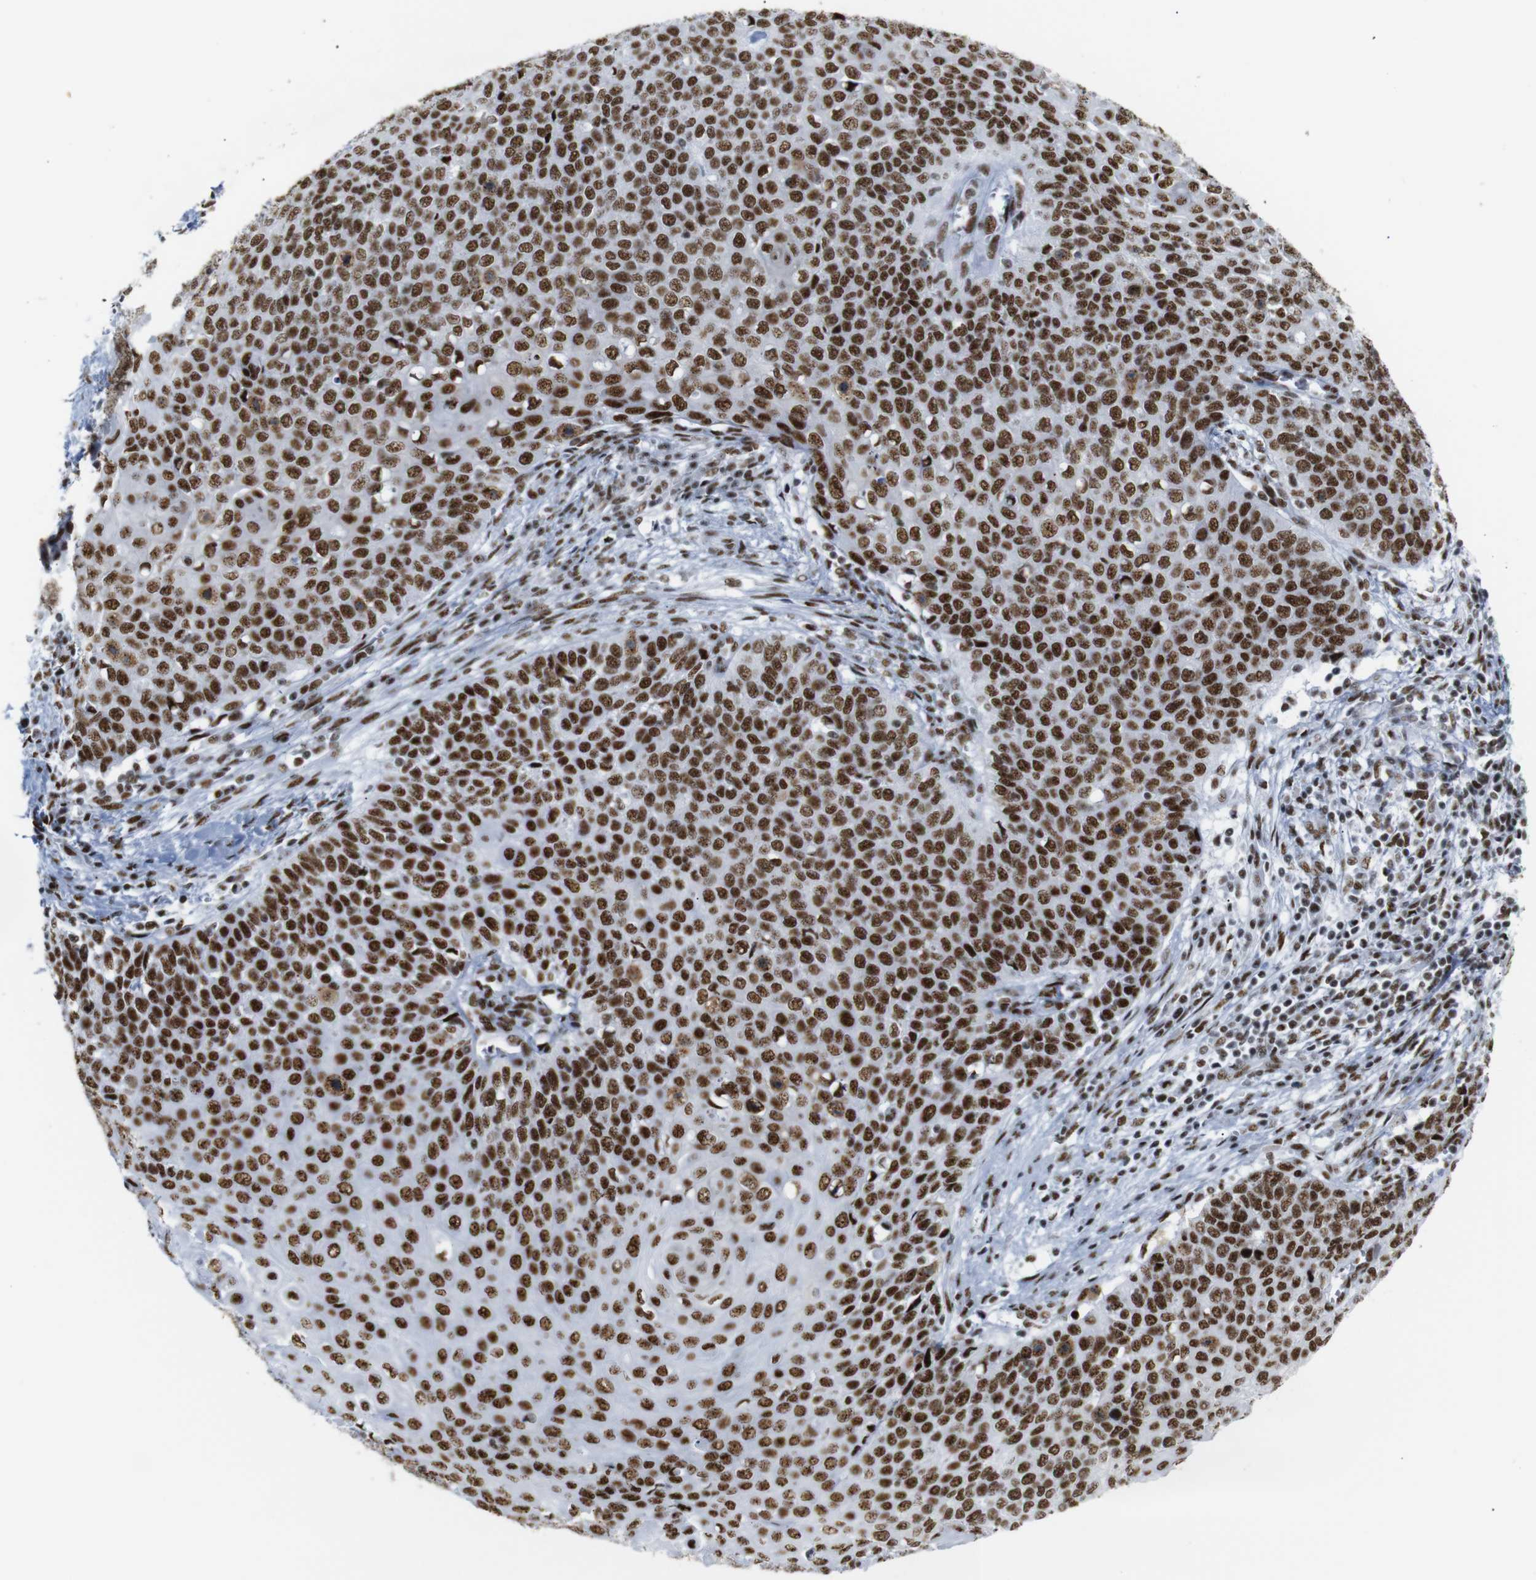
{"staining": {"intensity": "strong", "quantity": ">75%", "location": "nuclear"}, "tissue": "cervical cancer", "cell_type": "Tumor cells", "image_type": "cancer", "snomed": [{"axis": "morphology", "description": "Squamous cell carcinoma, NOS"}, {"axis": "topography", "description": "Cervix"}], "caption": "Immunohistochemistry (IHC) micrograph of human squamous cell carcinoma (cervical) stained for a protein (brown), which exhibits high levels of strong nuclear staining in approximately >75% of tumor cells.", "gene": "TRA2B", "patient": {"sex": "female", "age": 39}}